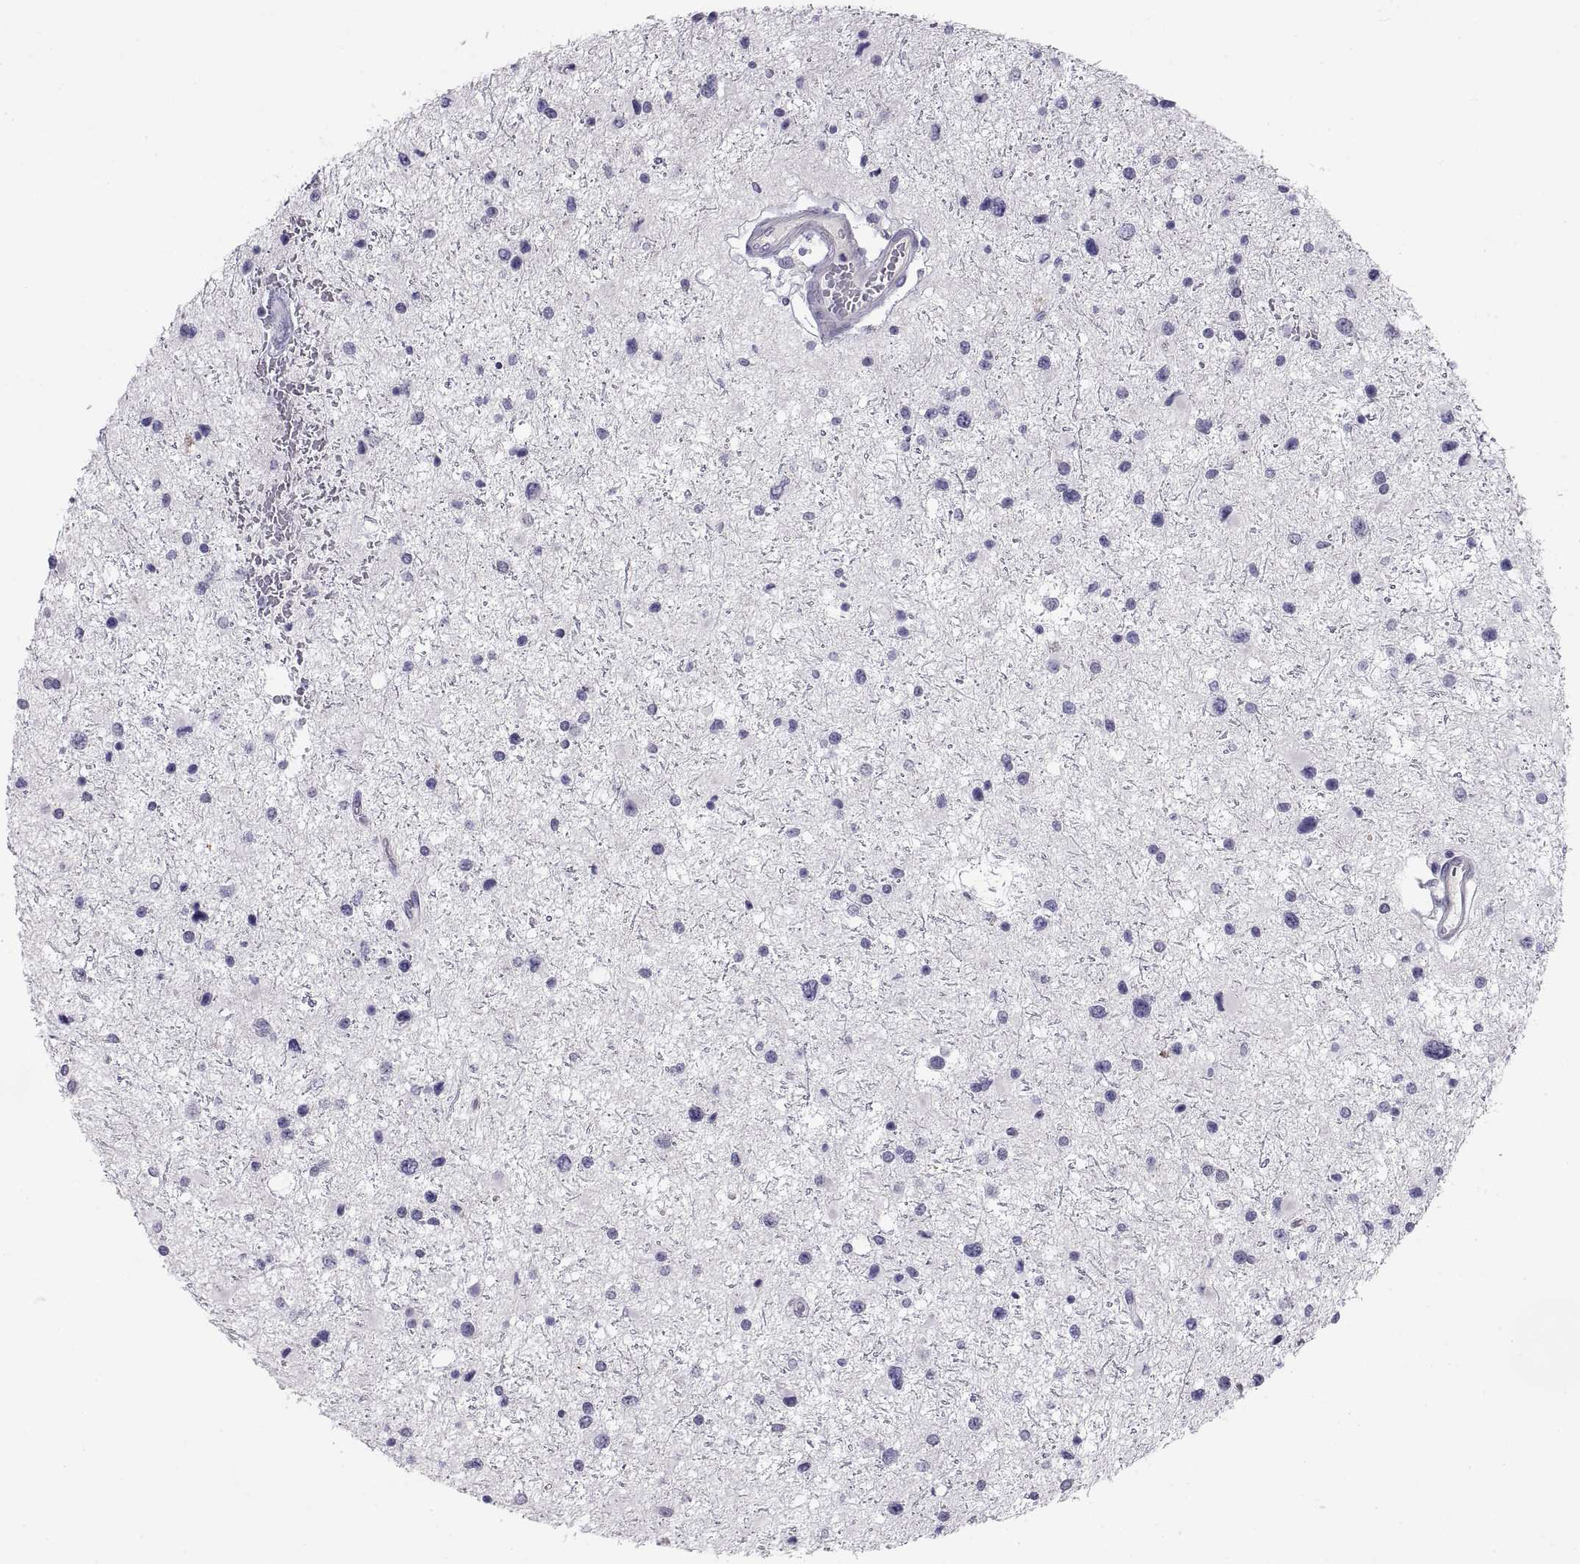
{"staining": {"intensity": "negative", "quantity": "none", "location": "none"}, "tissue": "glioma", "cell_type": "Tumor cells", "image_type": "cancer", "snomed": [{"axis": "morphology", "description": "Glioma, malignant, Low grade"}, {"axis": "topography", "description": "Brain"}], "caption": "Immunohistochemistry of human malignant low-grade glioma shows no staining in tumor cells.", "gene": "TEX13A", "patient": {"sex": "female", "age": 32}}